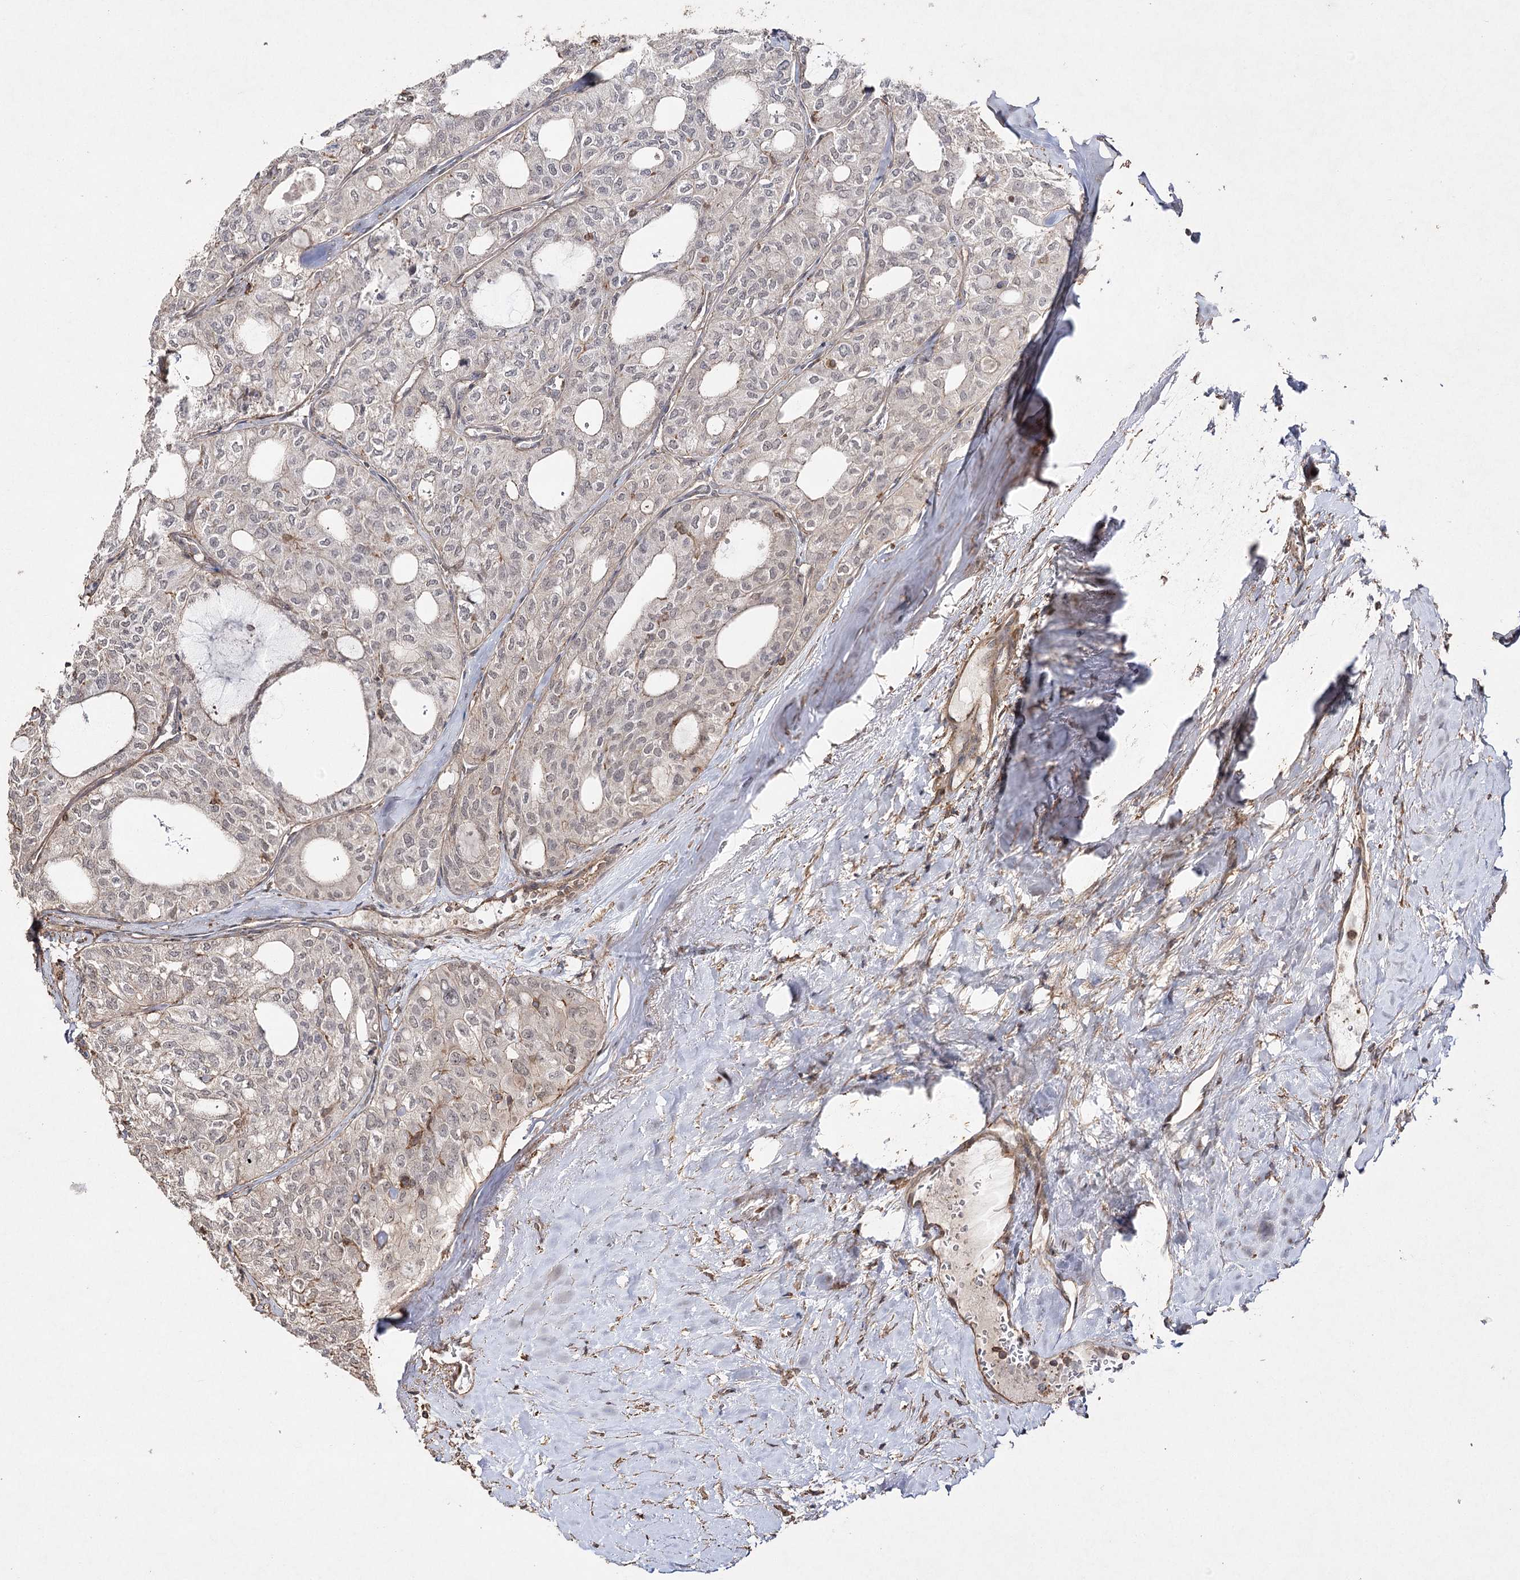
{"staining": {"intensity": "negative", "quantity": "none", "location": "none"}, "tissue": "thyroid cancer", "cell_type": "Tumor cells", "image_type": "cancer", "snomed": [{"axis": "morphology", "description": "Follicular adenoma carcinoma, NOS"}, {"axis": "topography", "description": "Thyroid gland"}], "caption": "High power microscopy histopathology image of an IHC histopathology image of thyroid follicular adenoma carcinoma, revealing no significant staining in tumor cells.", "gene": "OBSL1", "patient": {"sex": "male", "age": 75}}